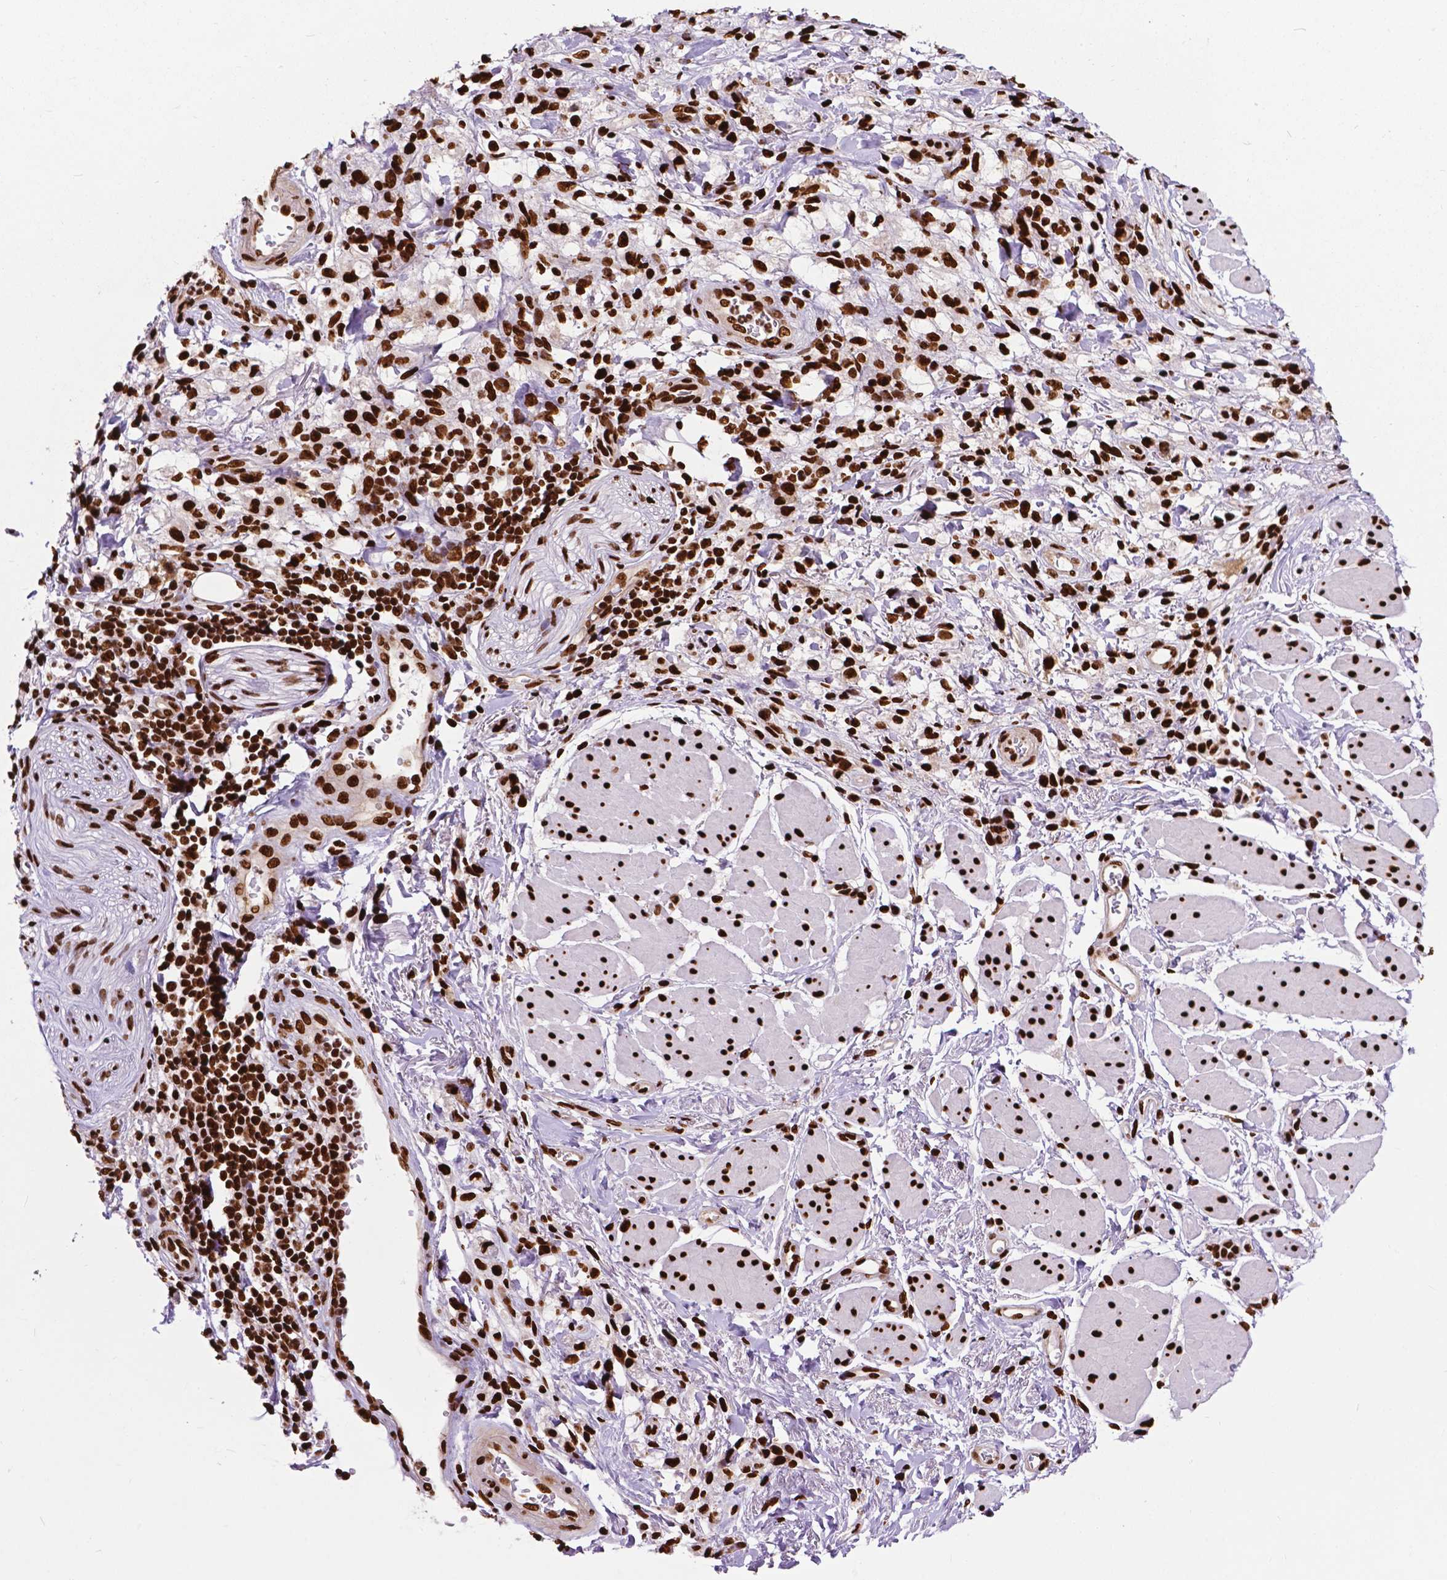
{"staining": {"intensity": "strong", "quantity": ">75%", "location": "nuclear"}, "tissue": "stomach cancer", "cell_type": "Tumor cells", "image_type": "cancer", "snomed": [{"axis": "morphology", "description": "Adenocarcinoma, NOS"}, {"axis": "topography", "description": "Stomach"}], "caption": "A high-resolution histopathology image shows IHC staining of stomach cancer, which exhibits strong nuclear expression in approximately >75% of tumor cells.", "gene": "SMIM5", "patient": {"sex": "female", "age": 60}}